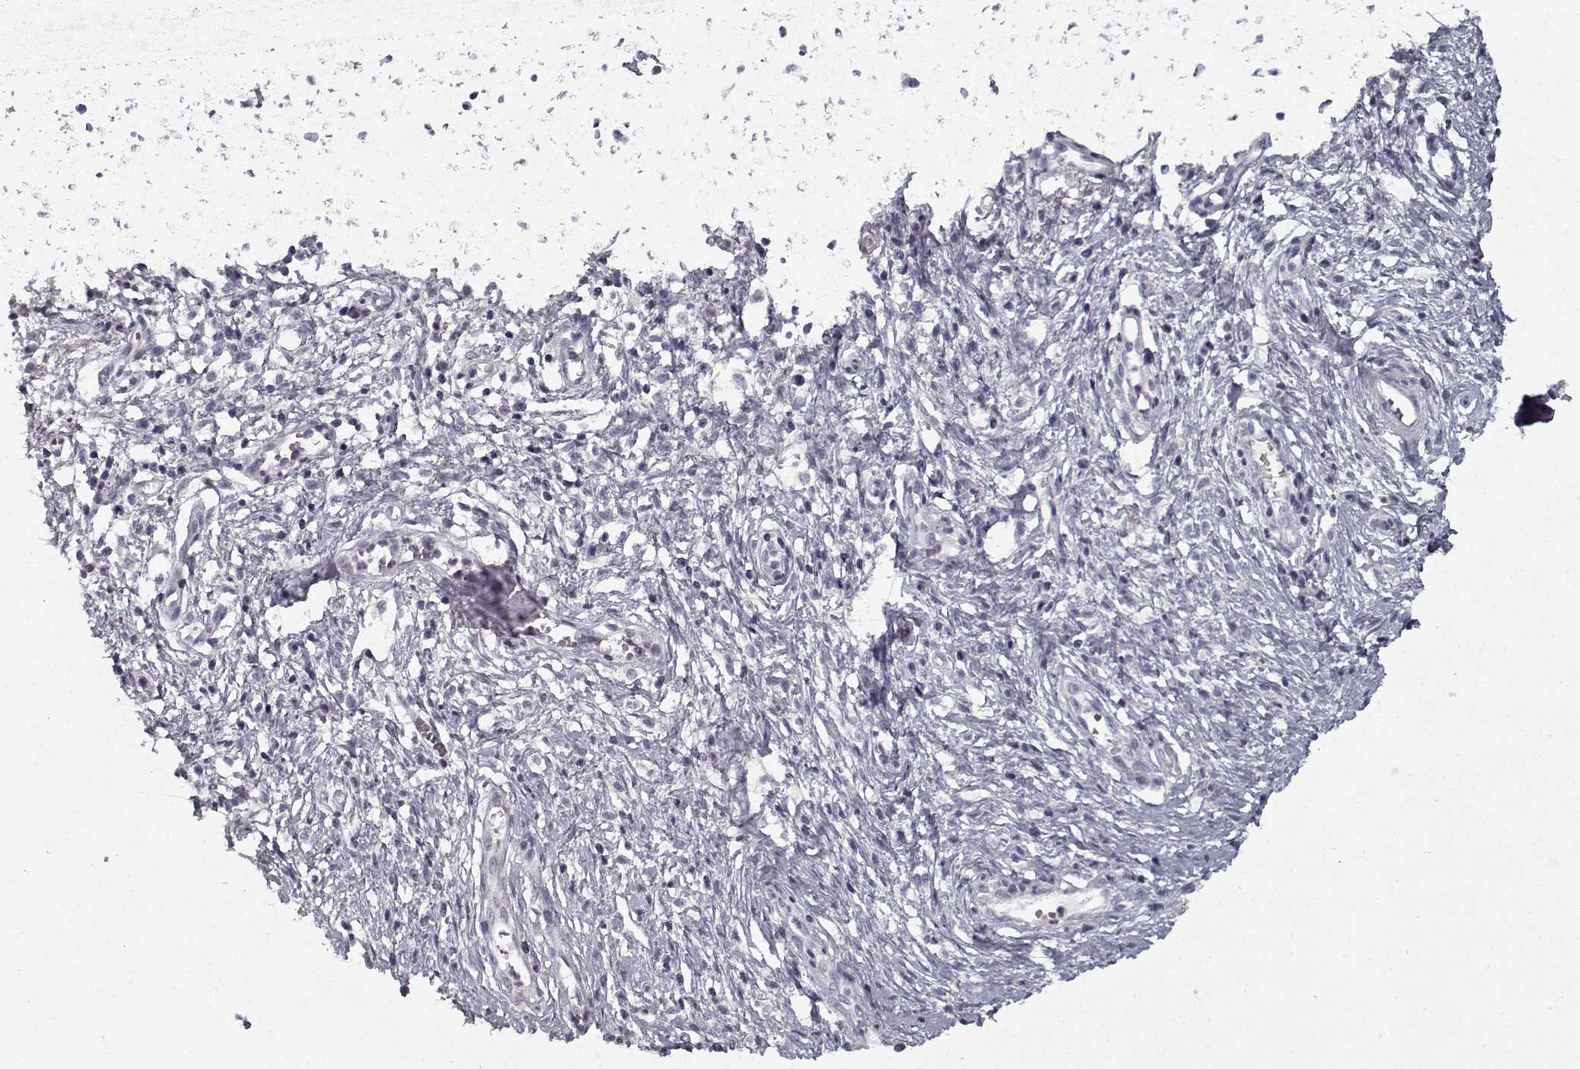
{"staining": {"intensity": "negative", "quantity": "none", "location": "none"}, "tissue": "cervical cancer", "cell_type": "Tumor cells", "image_type": "cancer", "snomed": [{"axis": "morphology", "description": "Squamous cell carcinoma, NOS"}, {"axis": "topography", "description": "Cervix"}], "caption": "Immunohistochemistry (IHC) image of human cervical squamous cell carcinoma stained for a protein (brown), which exhibits no expression in tumor cells.", "gene": "GAD2", "patient": {"sex": "female", "age": 30}}